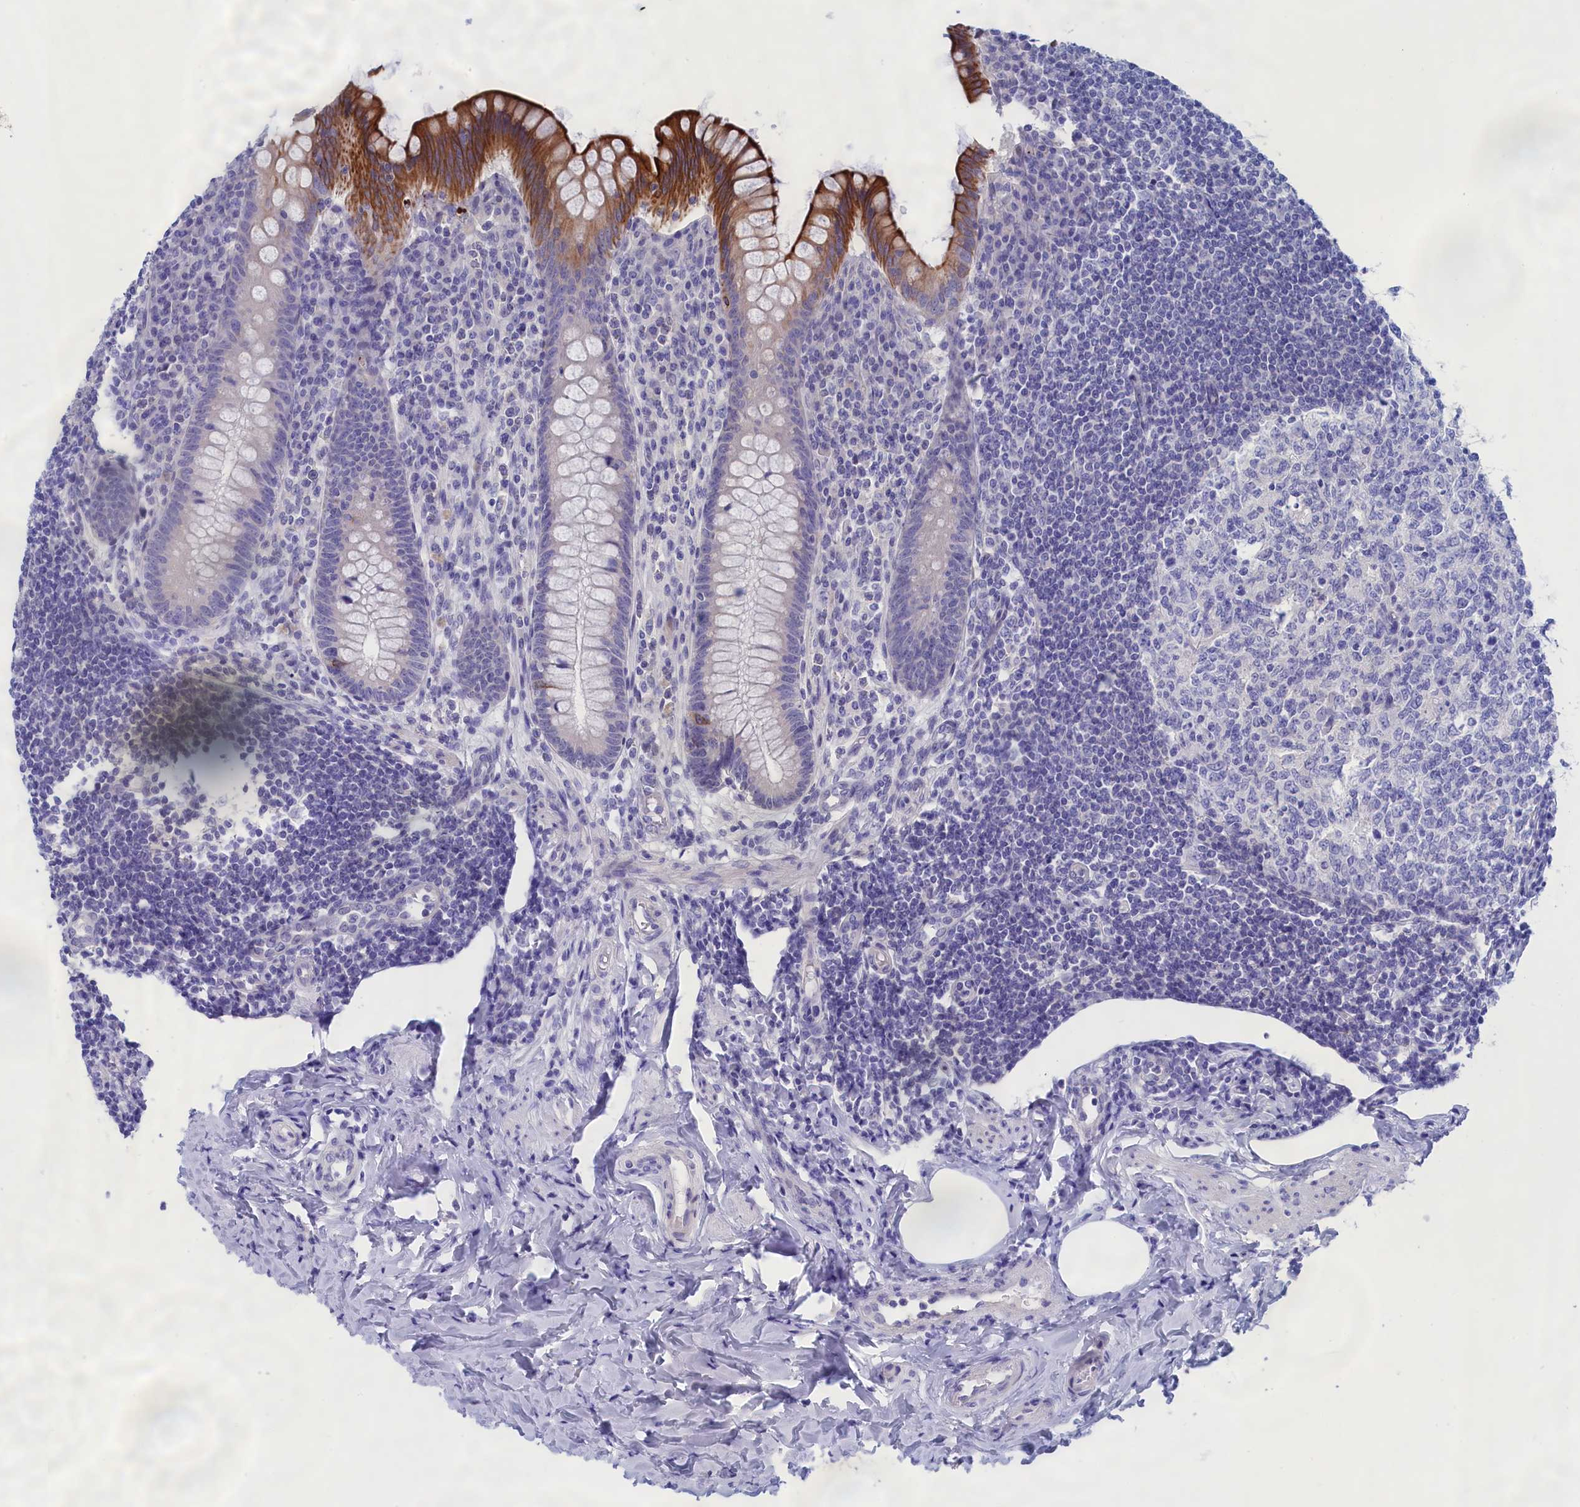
{"staining": {"intensity": "strong", "quantity": "<25%", "location": "cytoplasmic/membranous"}, "tissue": "appendix", "cell_type": "Glandular cells", "image_type": "normal", "snomed": [{"axis": "morphology", "description": "Normal tissue, NOS"}, {"axis": "topography", "description": "Appendix"}], "caption": "The photomicrograph demonstrates a brown stain indicating the presence of a protein in the cytoplasmic/membranous of glandular cells in appendix. The staining was performed using DAB (3,3'-diaminobenzidine), with brown indicating positive protein expression. Nuclei are stained blue with hematoxylin.", "gene": "VPS35L", "patient": {"sex": "female", "age": 33}}